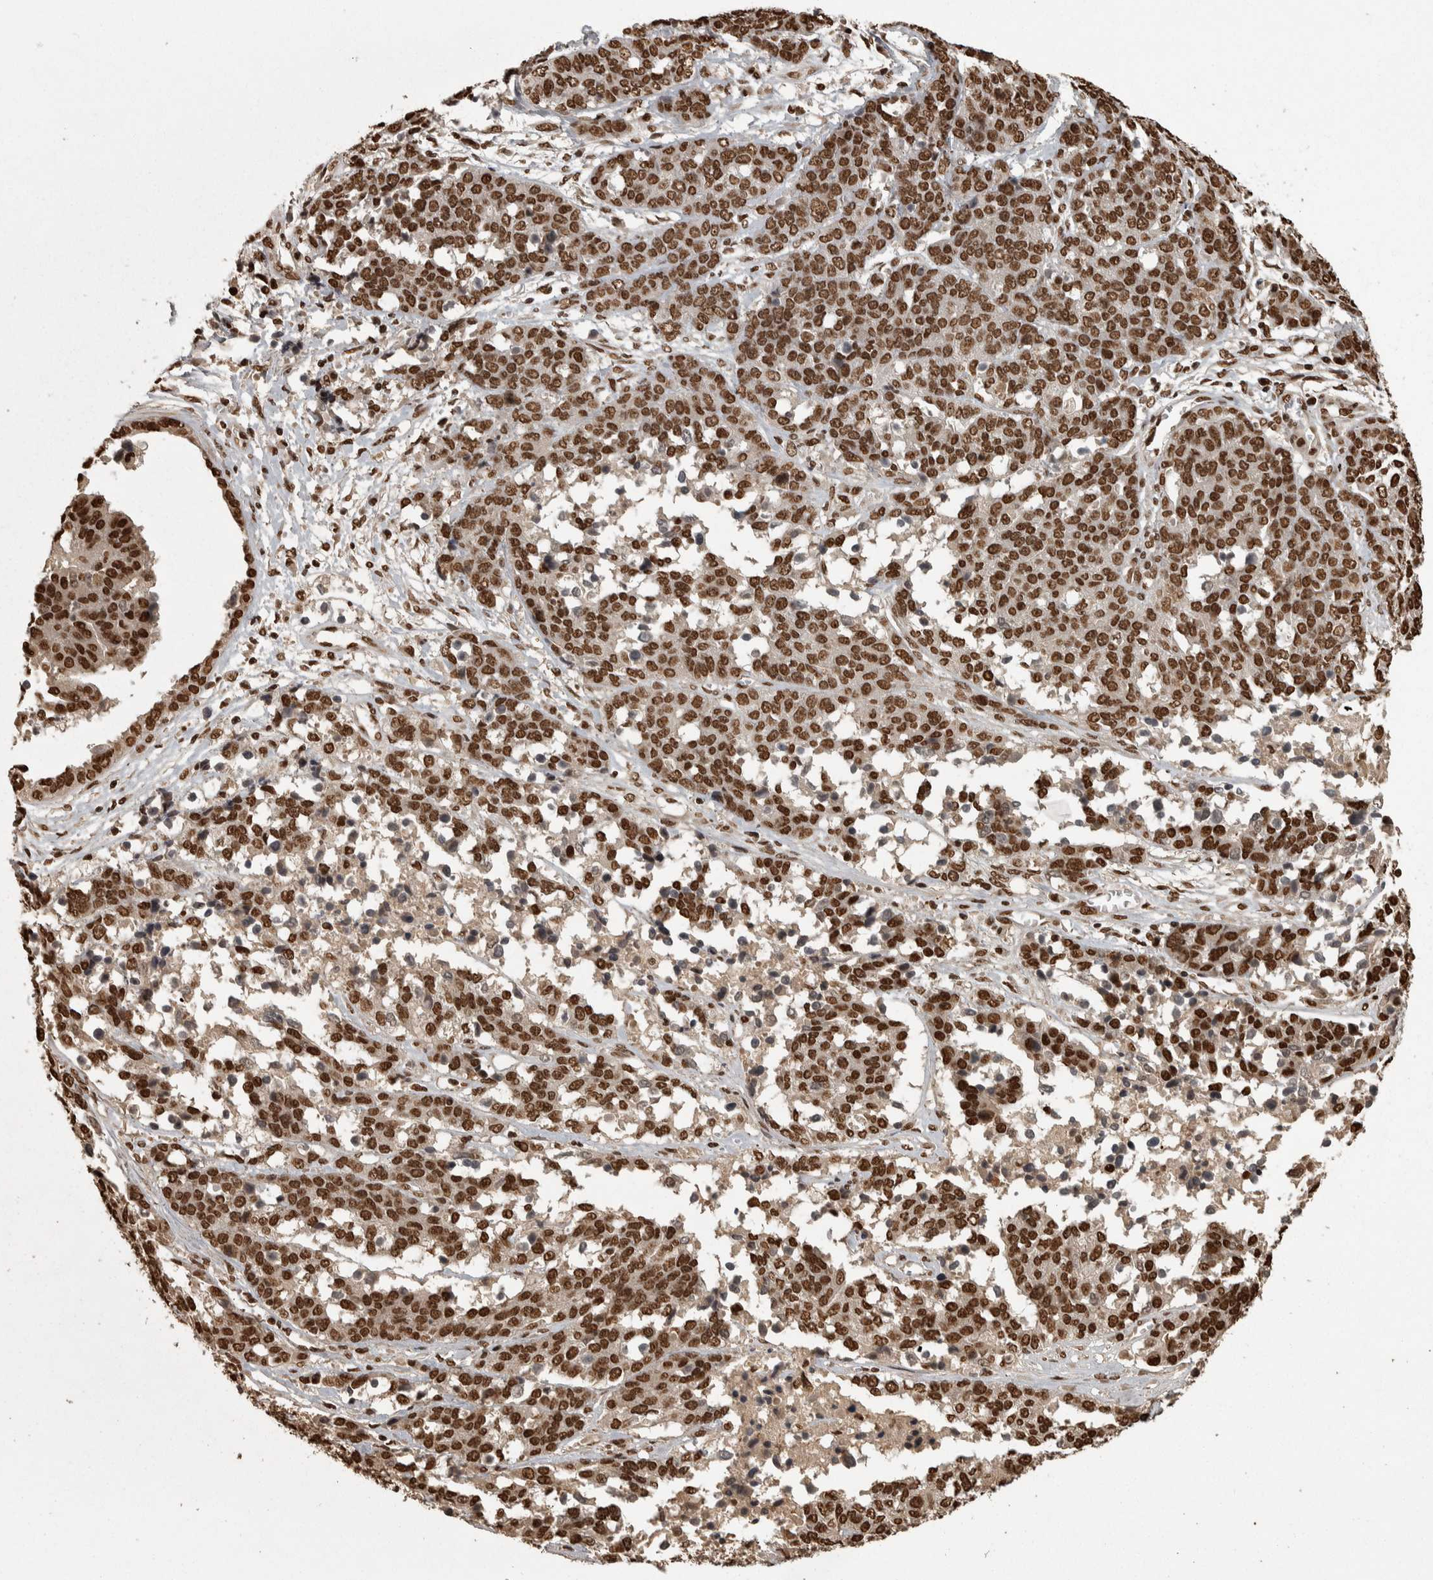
{"staining": {"intensity": "strong", "quantity": ">75%", "location": "nuclear"}, "tissue": "ovarian cancer", "cell_type": "Tumor cells", "image_type": "cancer", "snomed": [{"axis": "morphology", "description": "Cystadenocarcinoma, serous, NOS"}, {"axis": "topography", "description": "Ovary"}], "caption": "This micrograph exhibits IHC staining of ovarian cancer, with high strong nuclear positivity in approximately >75% of tumor cells.", "gene": "ZFHX4", "patient": {"sex": "female", "age": 44}}